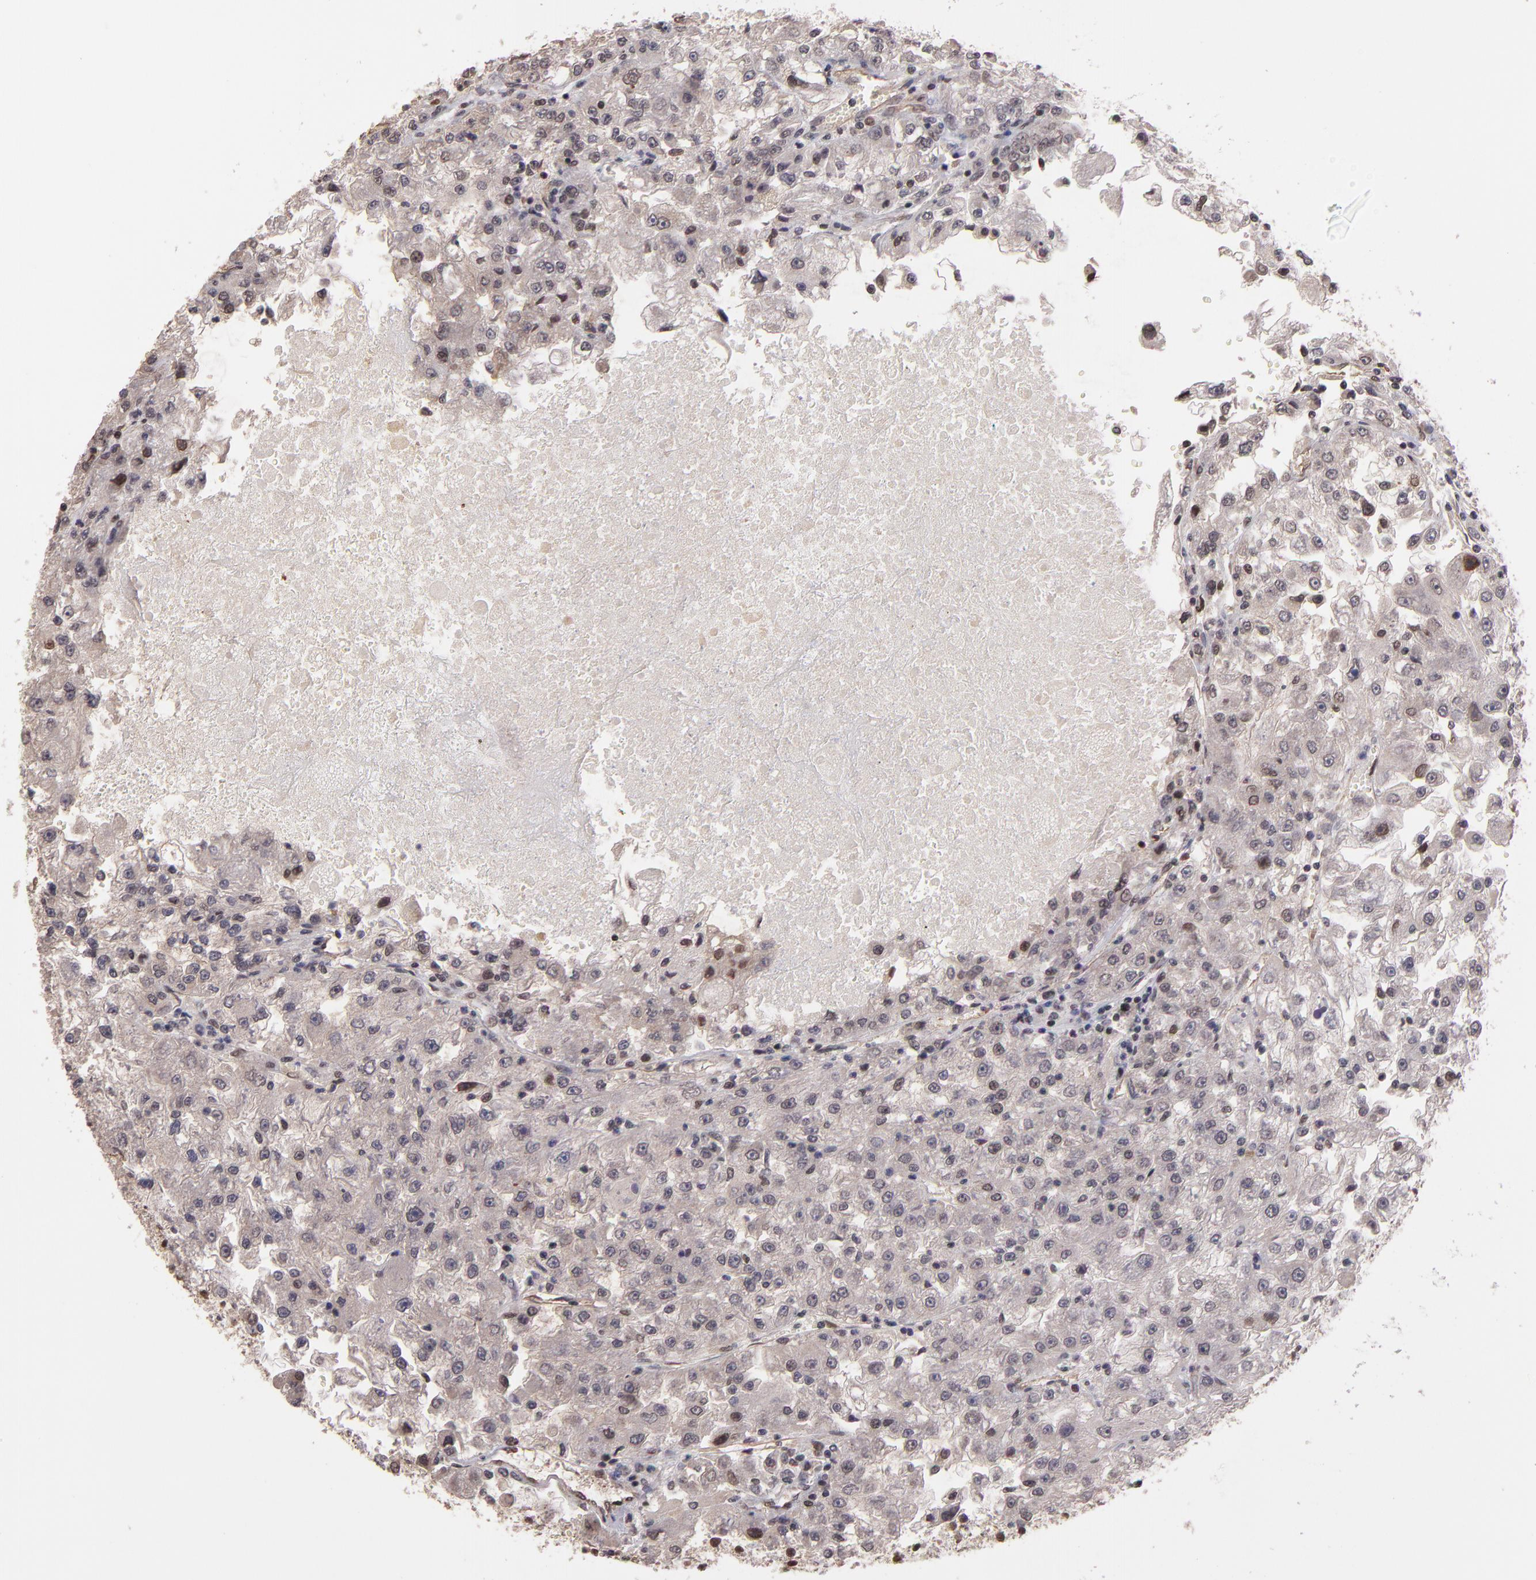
{"staining": {"intensity": "weak", "quantity": "<25%", "location": "nuclear"}, "tissue": "renal cancer", "cell_type": "Tumor cells", "image_type": "cancer", "snomed": [{"axis": "morphology", "description": "Adenocarcinoma, NOS"}, {"axis": "topography", "description": "Kidney"}], "caption": "Immunohistochemistry of adenocarcinoma (renal) exhibits no positivity in tumor cells.", "gene": "TERF2", "patient": {"sex": "female", "age": 83}}